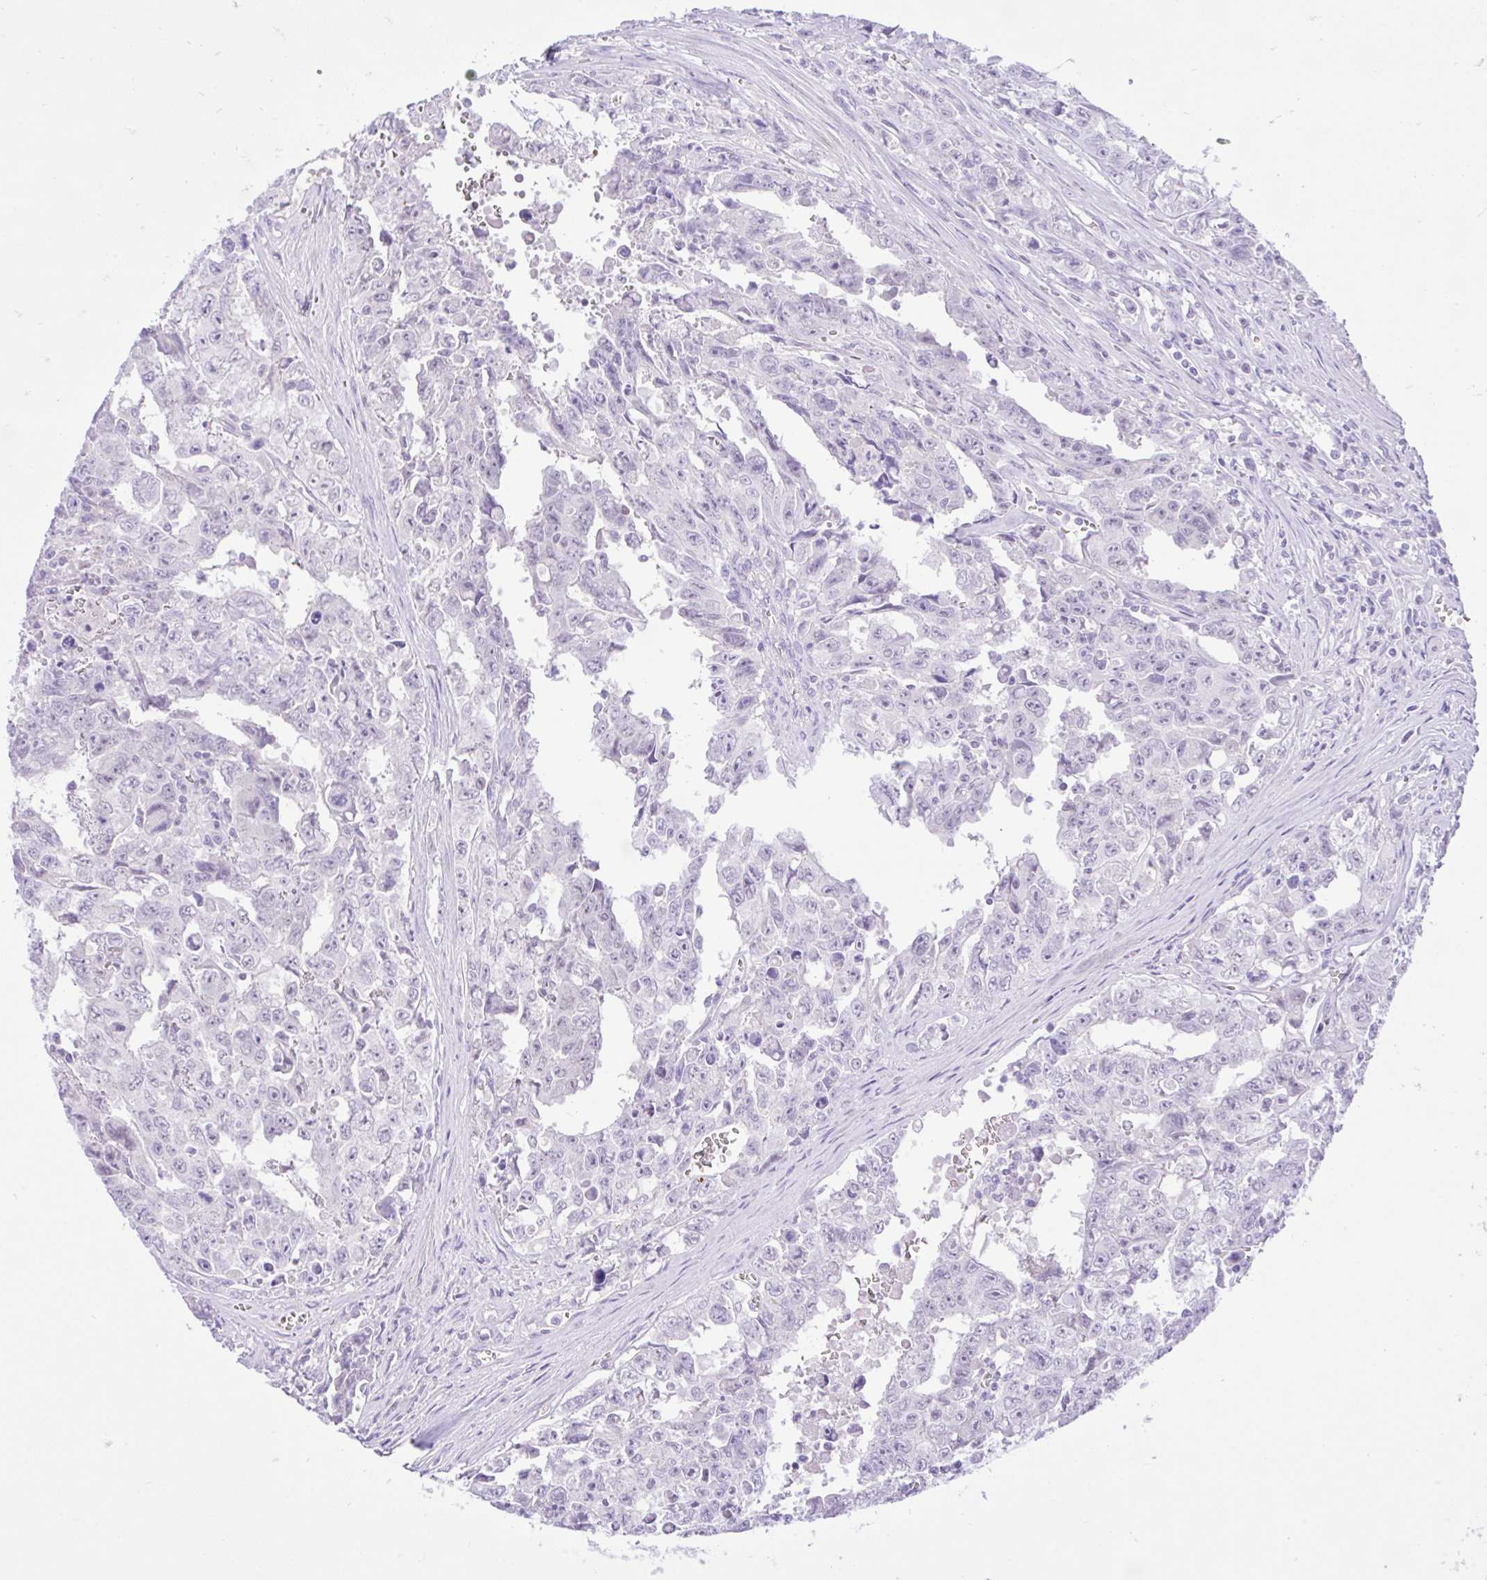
{"staining": {"intensity": "negative", "quantity": "none", "location": "none"}, "tissue": "testis cancer", "cell_type": "Tumor cells", "image_type": "cancer", "snomed": [{"axis": "morphology", "description": "Carcinoma, Embryonal, NOS"}, {"axis": "topography", "description": "Testis"}], "caption": "High magnification brightfield microscopy of testis cancer stained with DAB (3,3'-diaminobenzidine) (brown) and counterstained with hematoxylin (blue): tumor cells show no significant expression.", "gene": "ZNF101", "patient": {"sex": "male", "age": 24}}